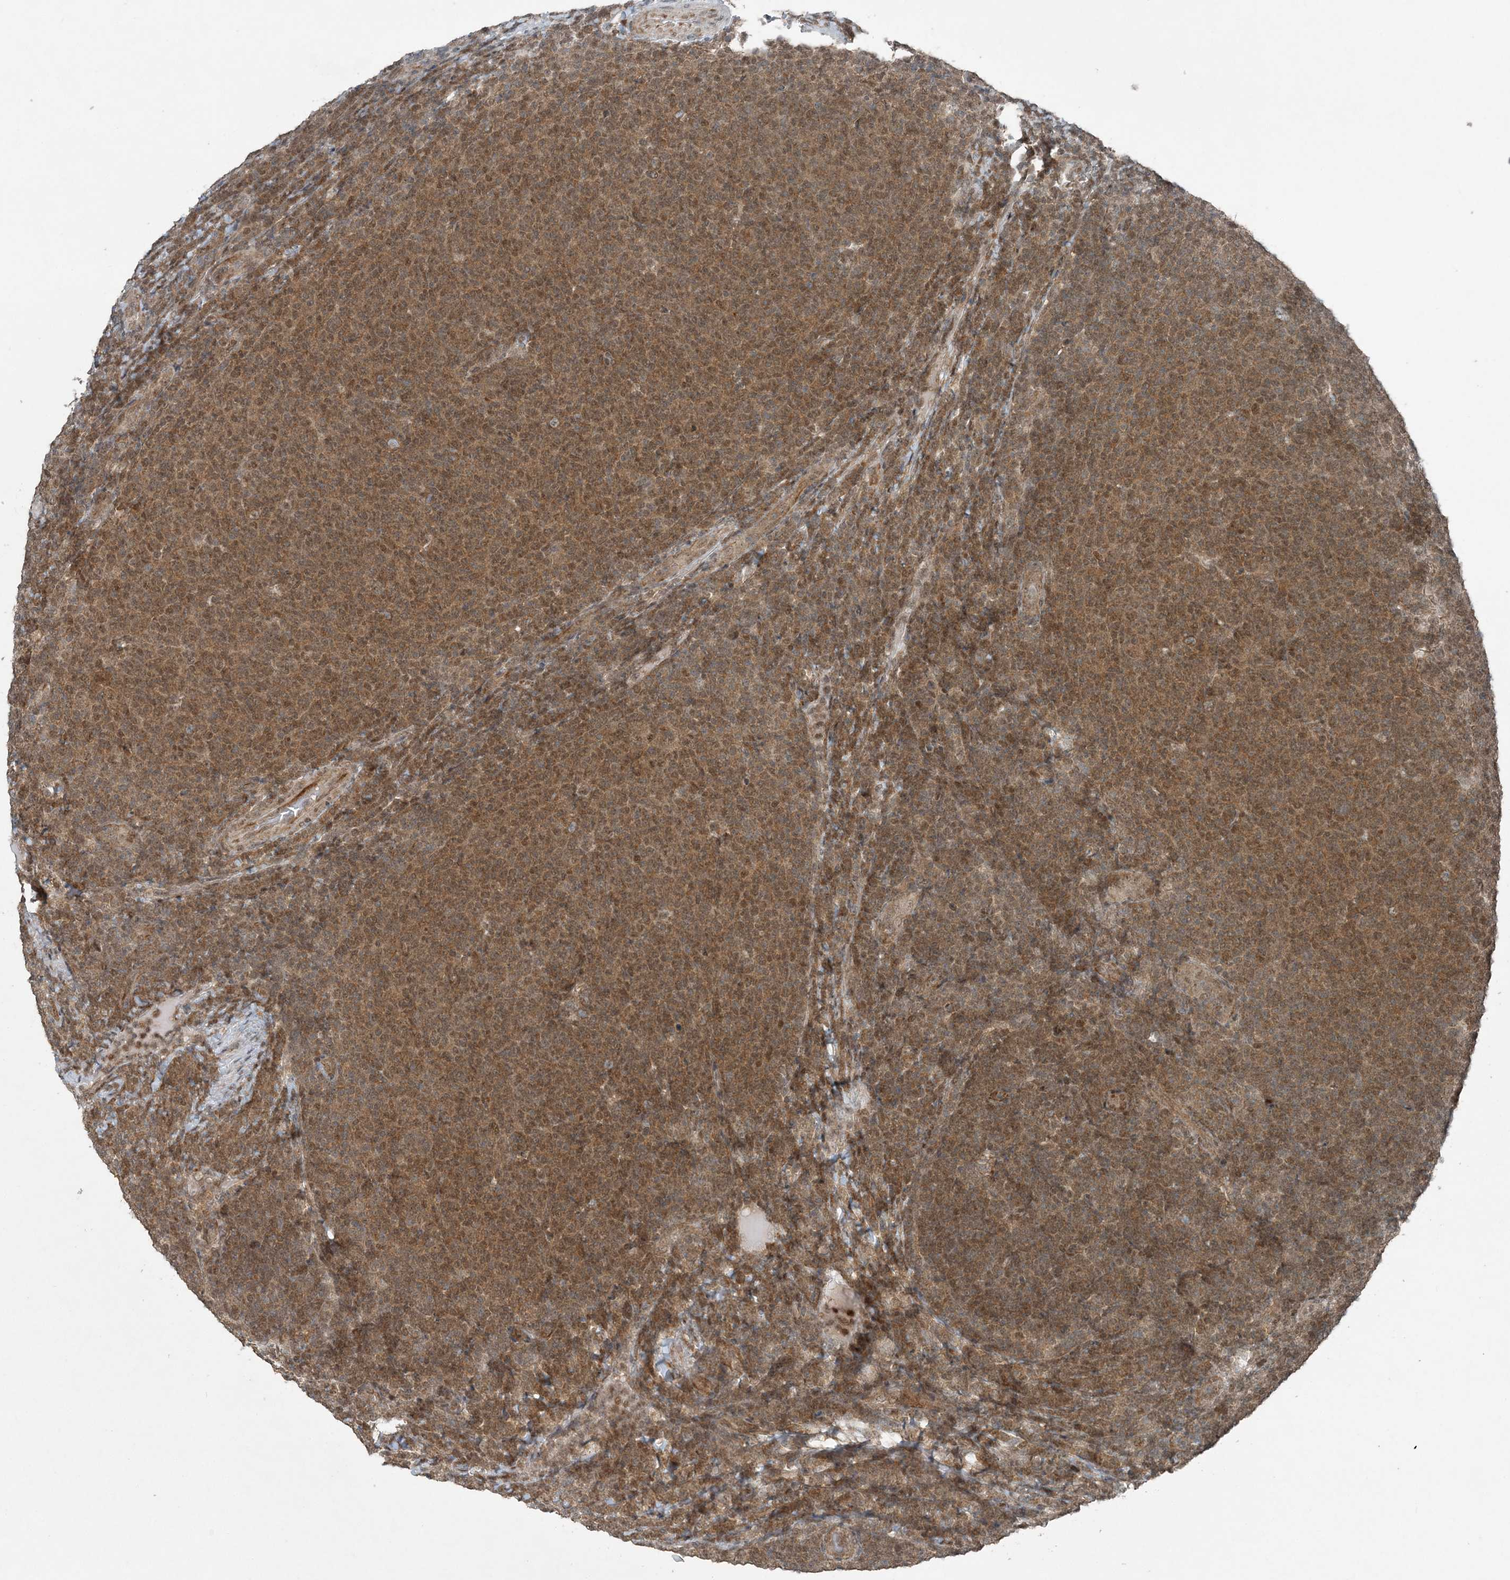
{"staining": {"intensity": "moderate", "quantity": ">75%", "location": "cytoplasmic/membranous"}, "tissue": "lymphoma", "cell_type": "Tumor cells", "image_type": "cancer", "snomed": [{"axis": "morphology", "description": "Malignant lymphoma, non-Hodgkin's type, Low grade"}, {"axis": "topography", "description": "Lymph node"}], "caption": "Moderate cytoplasmic/membranous staining for a protein is present in approximately >75% of tumor cells of lymphoma using immunohistochemistry.", "gene": "COPS7B", "patient": {"sex": "male", "age": 66}}